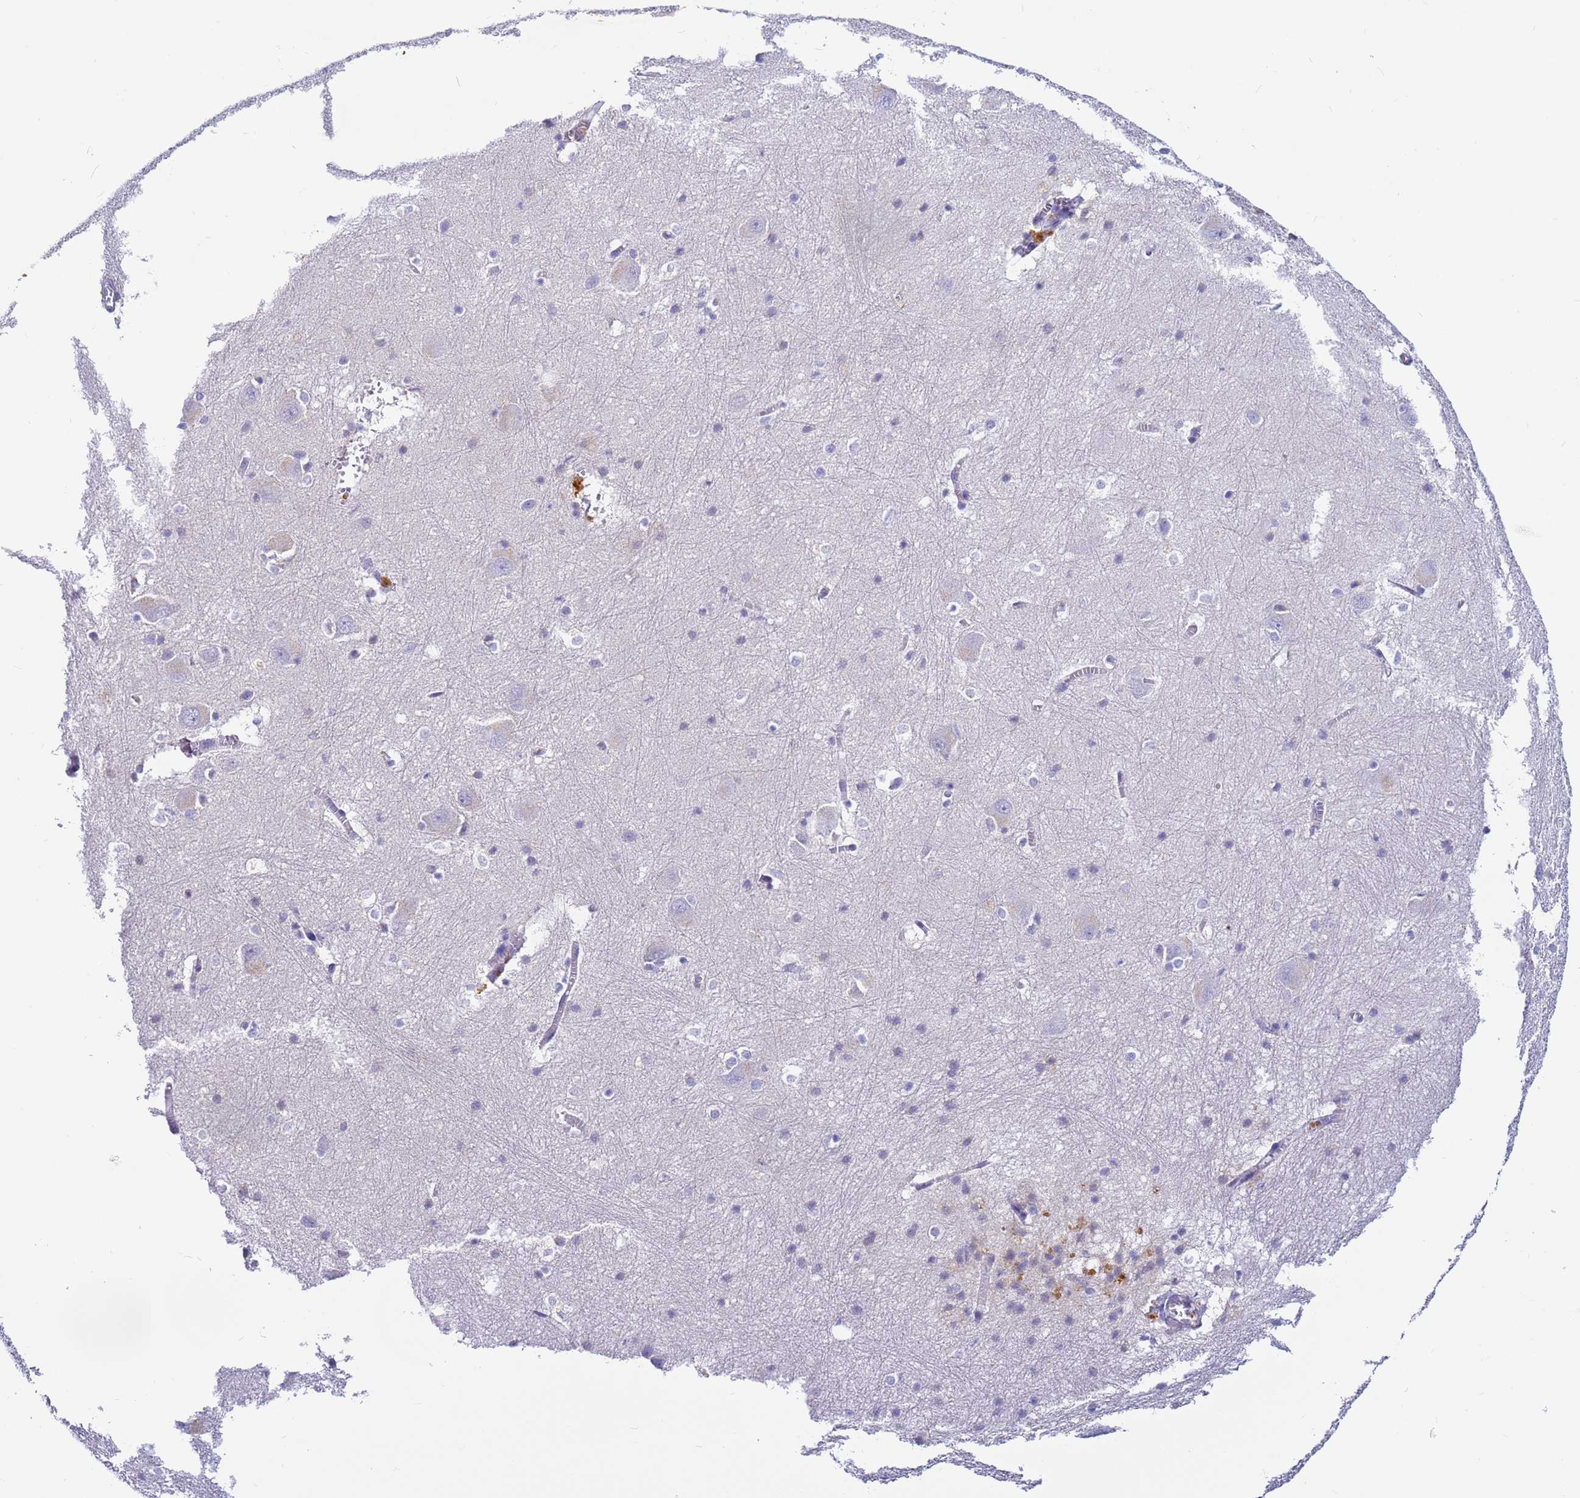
{"staining": {"intensity": "negative", "quantity": "none", "location": "none"}, "tissue": "caudate", "cell_type": "Glial cells", "image_type": "normal", "snomed": [{"axis": "morphology", "description": "Normal tissue, NOS"}, {"axis": "topography", "description": "Lateral ventricle wall"}], "caption": "This is an immunohistochemistry (IHC) photomicrograph of benign caudate. There is no positivity in glial cells.", "gene": "CFHR1", "patient": {"sex": "male", "age": 37}}